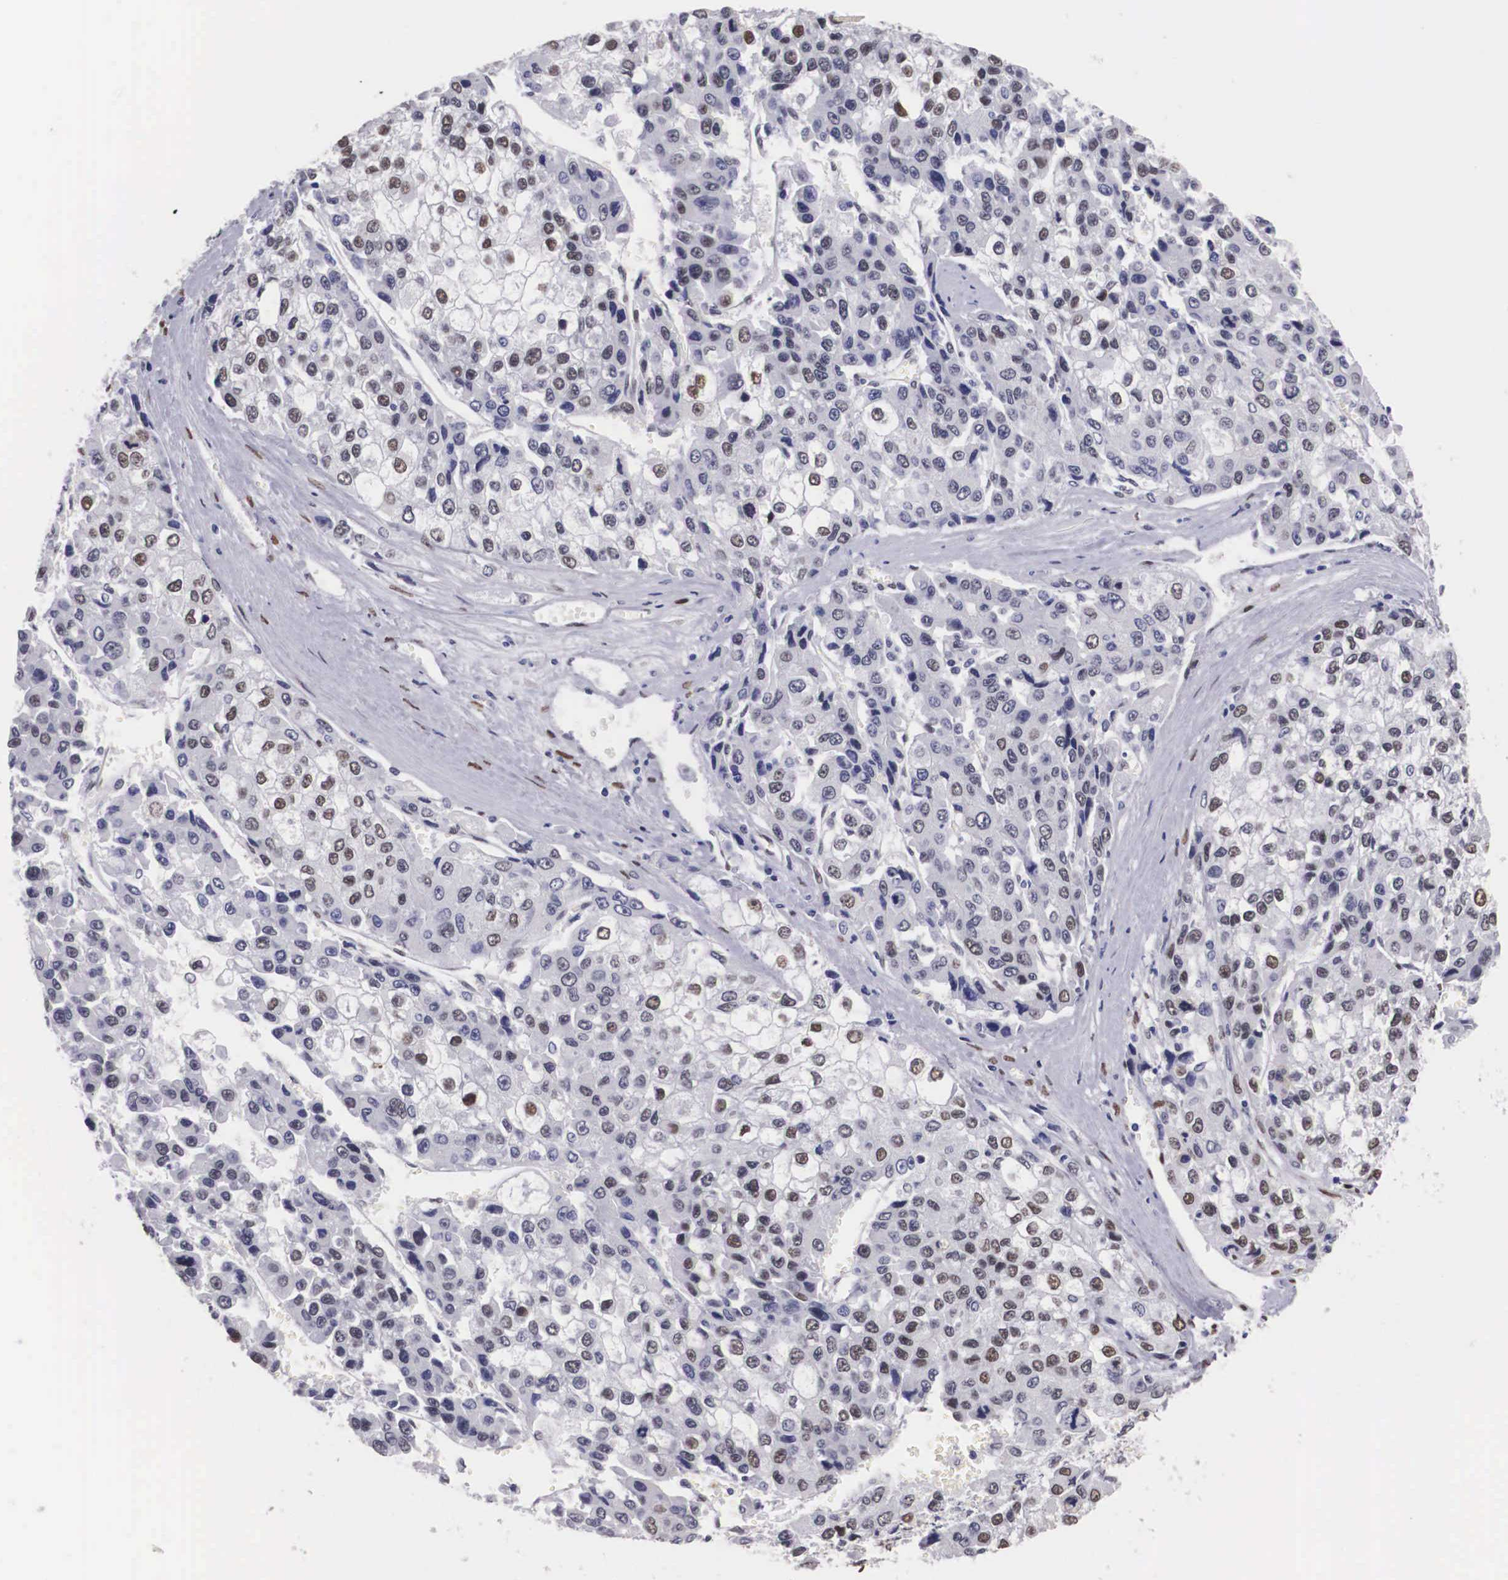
{"staining": {"intensity": "moderate", "quantity": "25%-75%", "location": "nuclear"}, "tissue": "liver cancer", "cell_type": "Tumor cells", "image_type": "cancer", "snomed": [{"axis": "morphology", "description": "Carcinoma, Hepatocellular, NOS"}, {"axis": "topography", "description": "Liver"}], "caption": "A brown stain labels moderate nuclear positivity of a protein in human liver hepatocellular carcinoma tumor cells. (Brightfield microscopy of DAB IHC at high magnification).", "gene": "KHDRBS3", "patient": {"sex": "female", "age": 66}}